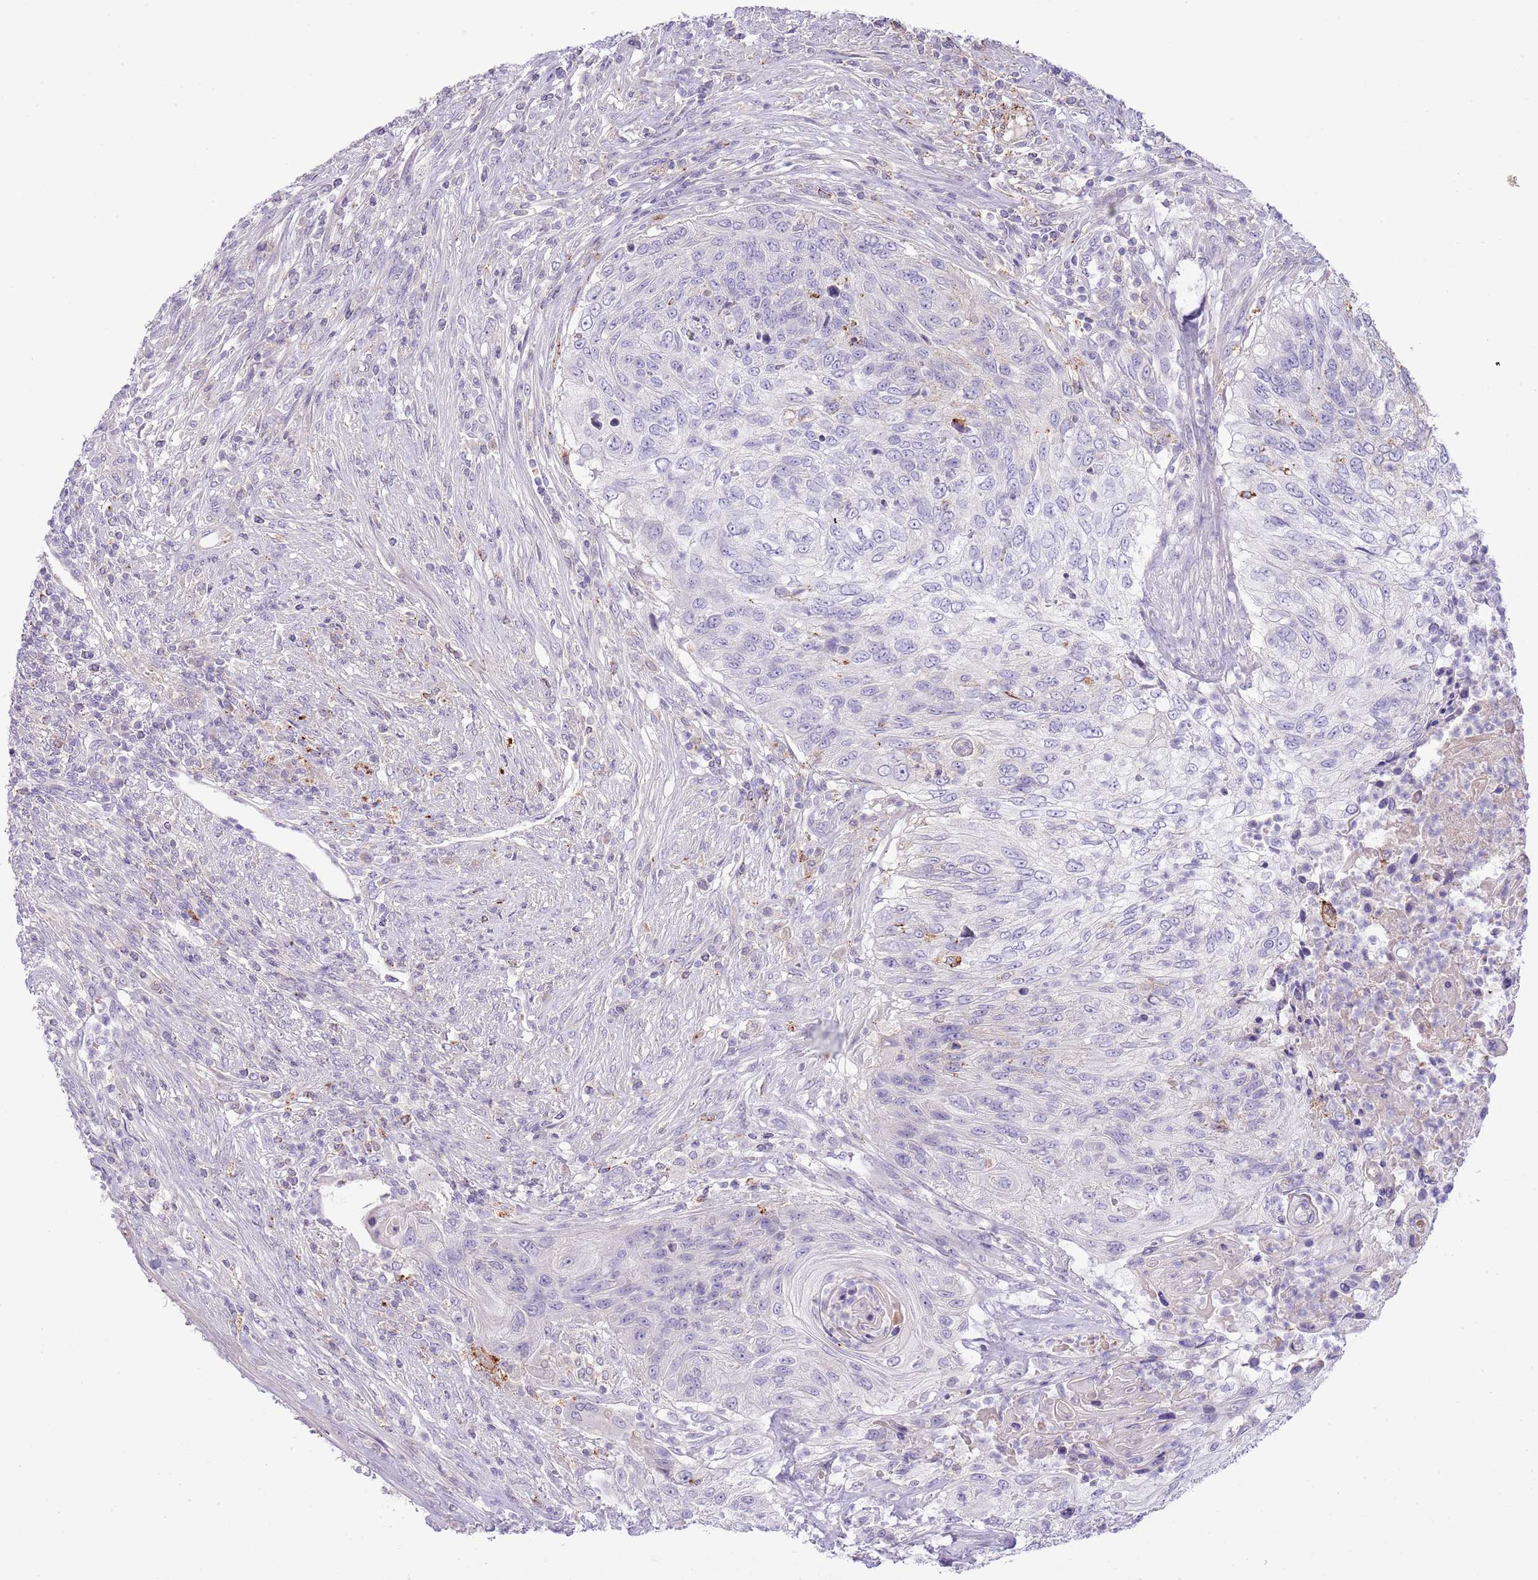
{"staining": {"intensity": "moderate", "quantity": "<25%", "location": "cytoplasmic/membranous"}, "tissue": "urothelial cancer", "cell_type": "Tumor cells", "image_type": "cancer", "snomed": [{"axis": "morphology", "description": "Urothelial carcinoma, High grade"}, {"axis": "topography", "description": "Urinary bladder"}], "caption": "Immunohistochemistry (IHC) histopathology image of human high-grade urothelial carcinoma stained for a protein (brown), which reveals low levels of moderate cytoplasmic/membranous staining in about <25% of tumor cells.", "gene": "ABHD17A", "patient": {"sex": "female", "age": 60}}